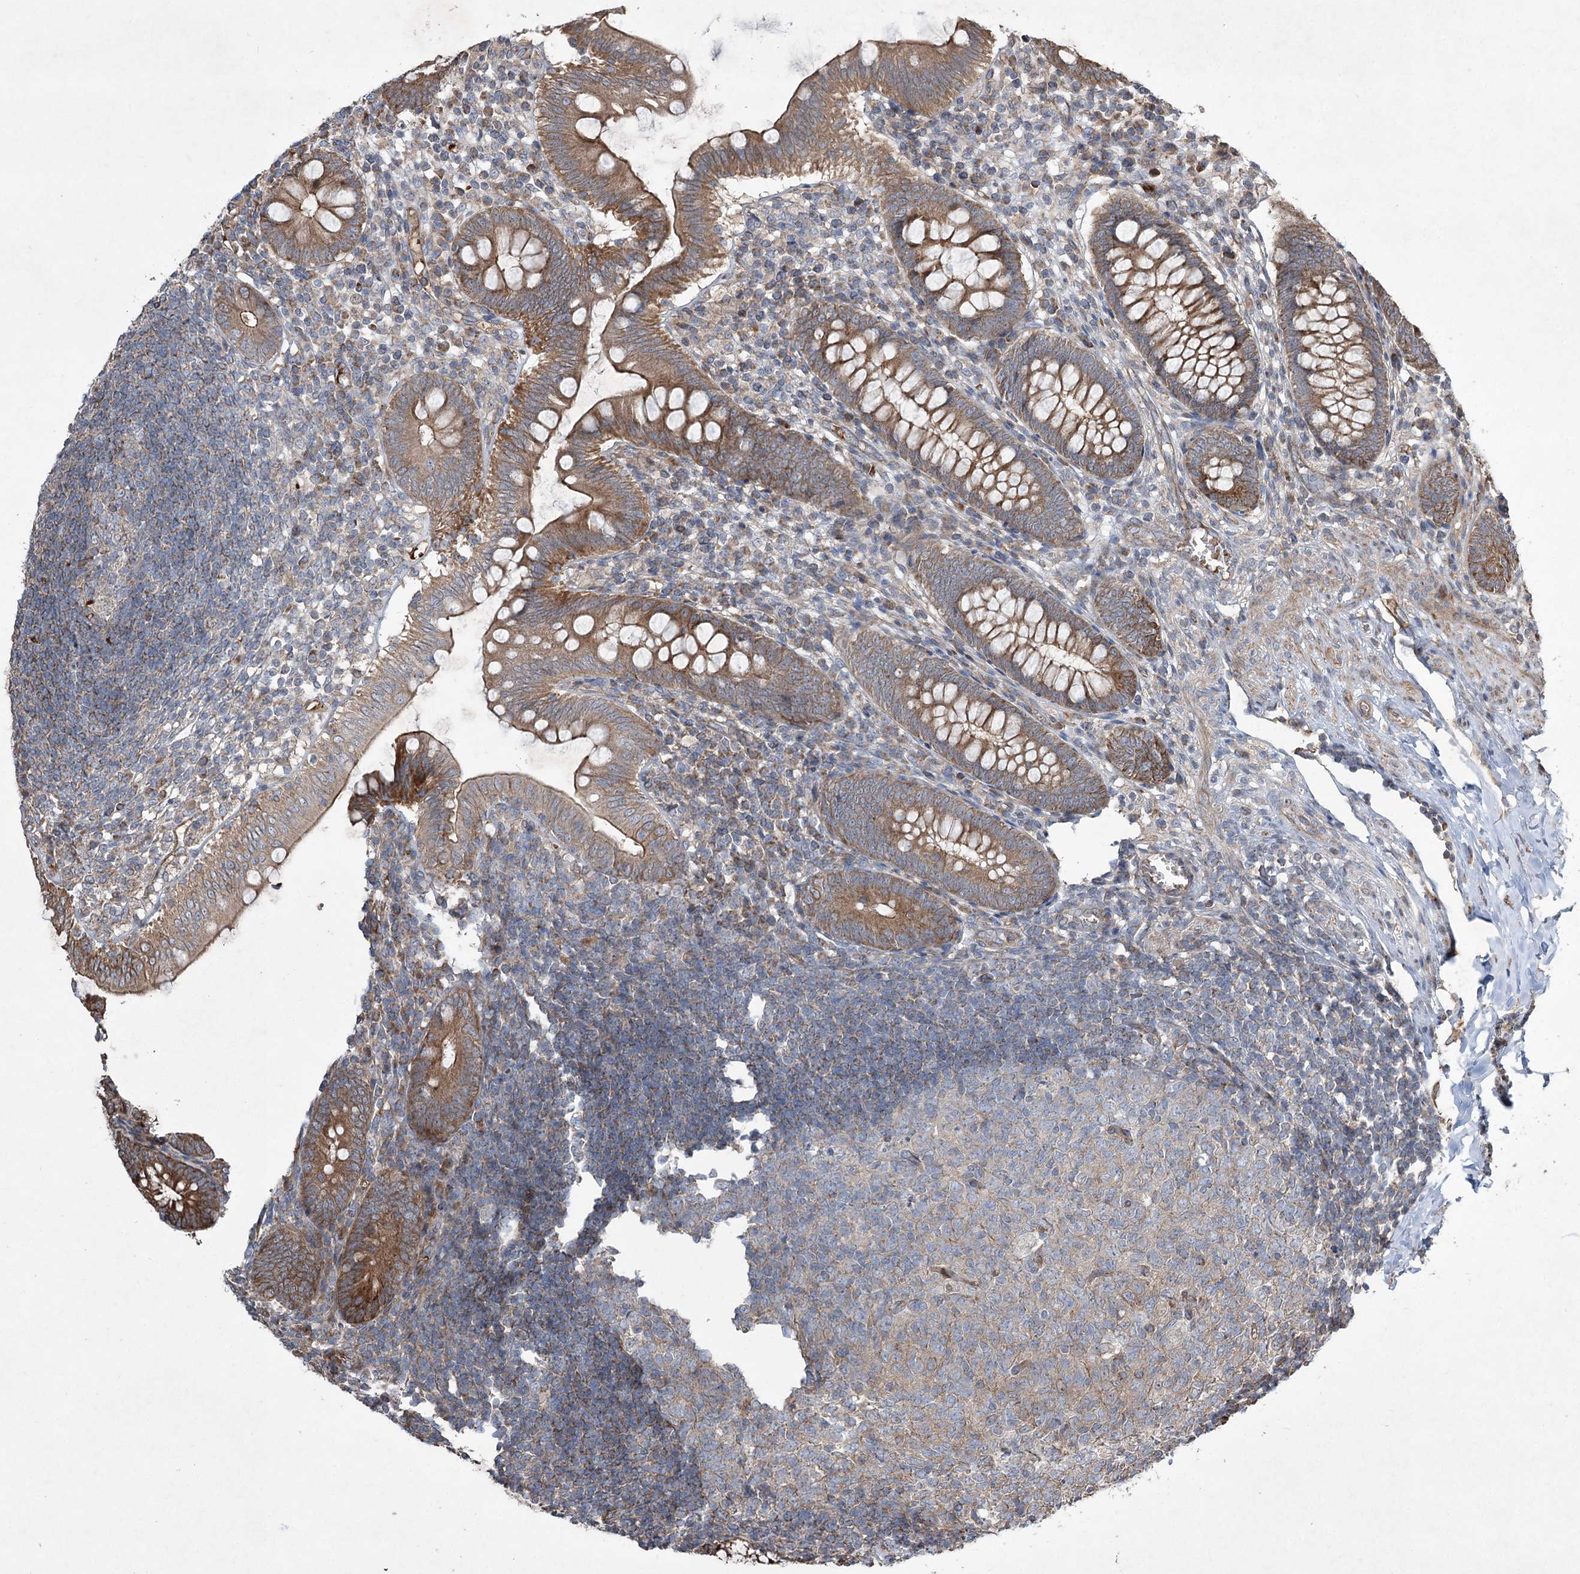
{"staining": {"intensity": "strong", "quantity": ">75%", "location": "cytoplasmic/membranous"}, "tissue": "appendix", "cell_type": "Glandular cells", "image_type": "normal", "snomed": [{"axis": "morphology", "description": "Normal tissue, NOS"}, {"axis": "topography", "description": "Appendix"}], "caption": "Normal appendix reveals strong cytoplasmic/membranous expression in about >75% of glandular cells (Brightfield microscopy of DAB IHC at high magnification)..", "gene": "SERINC5", "patient": {"sex": "male", "age": 14}}